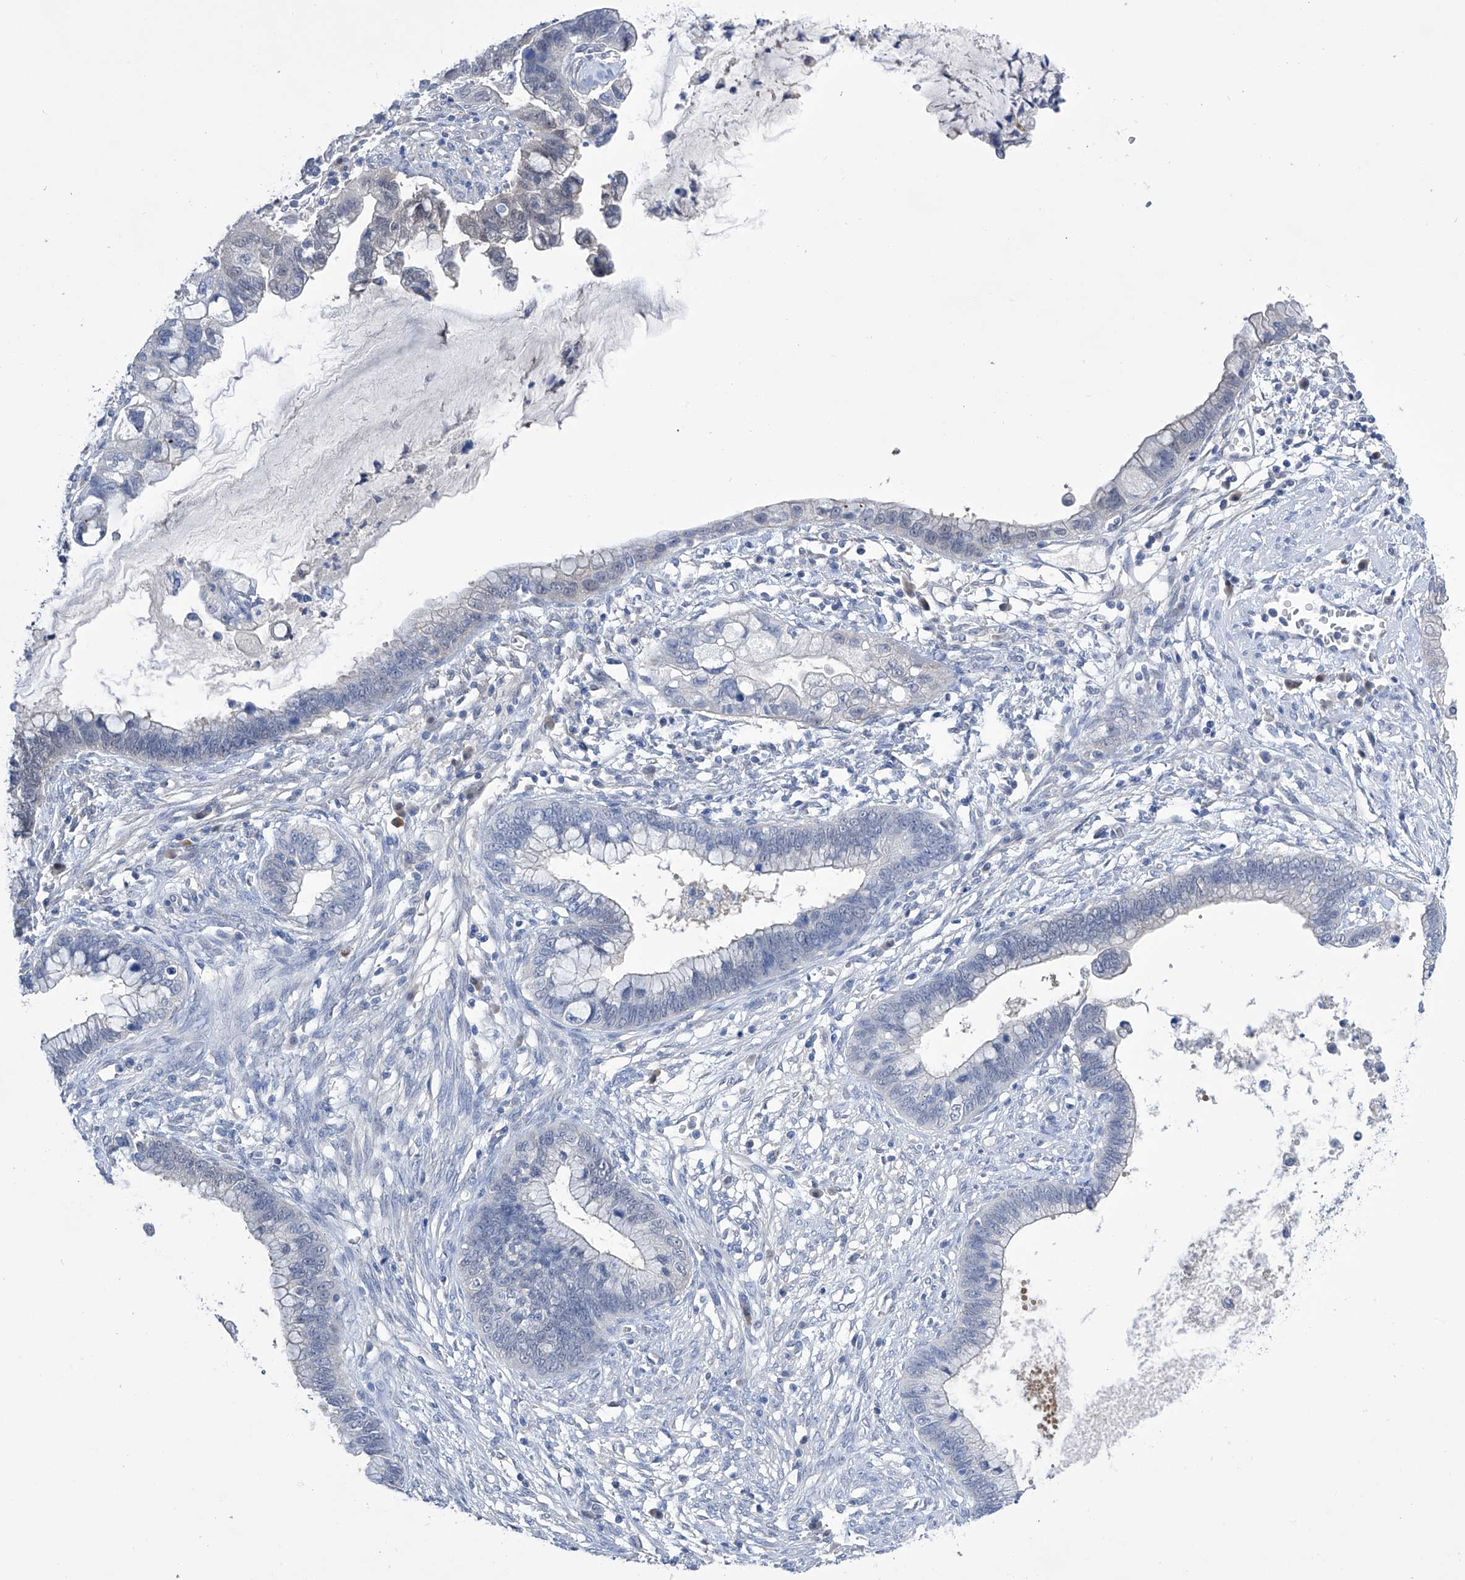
{"staining": {"intensity": "negative", "quantity": "none", "location": "none"}, "tissue": "cervical cancer", "cell_type": "Tumor cells", "image_type": "cancer", "snomed": [{"axis": "morphology", "description": "Adenocarcinoma, NOS"}, {"axis": "topography", "description": "Cervix"}], "caption": "Histopathology image shows no protein staining in tumor cells of adenocarcinoma (cervical) tissue.", "gene": "PGM3", "patient": {"sex": "female", "age": 44}}